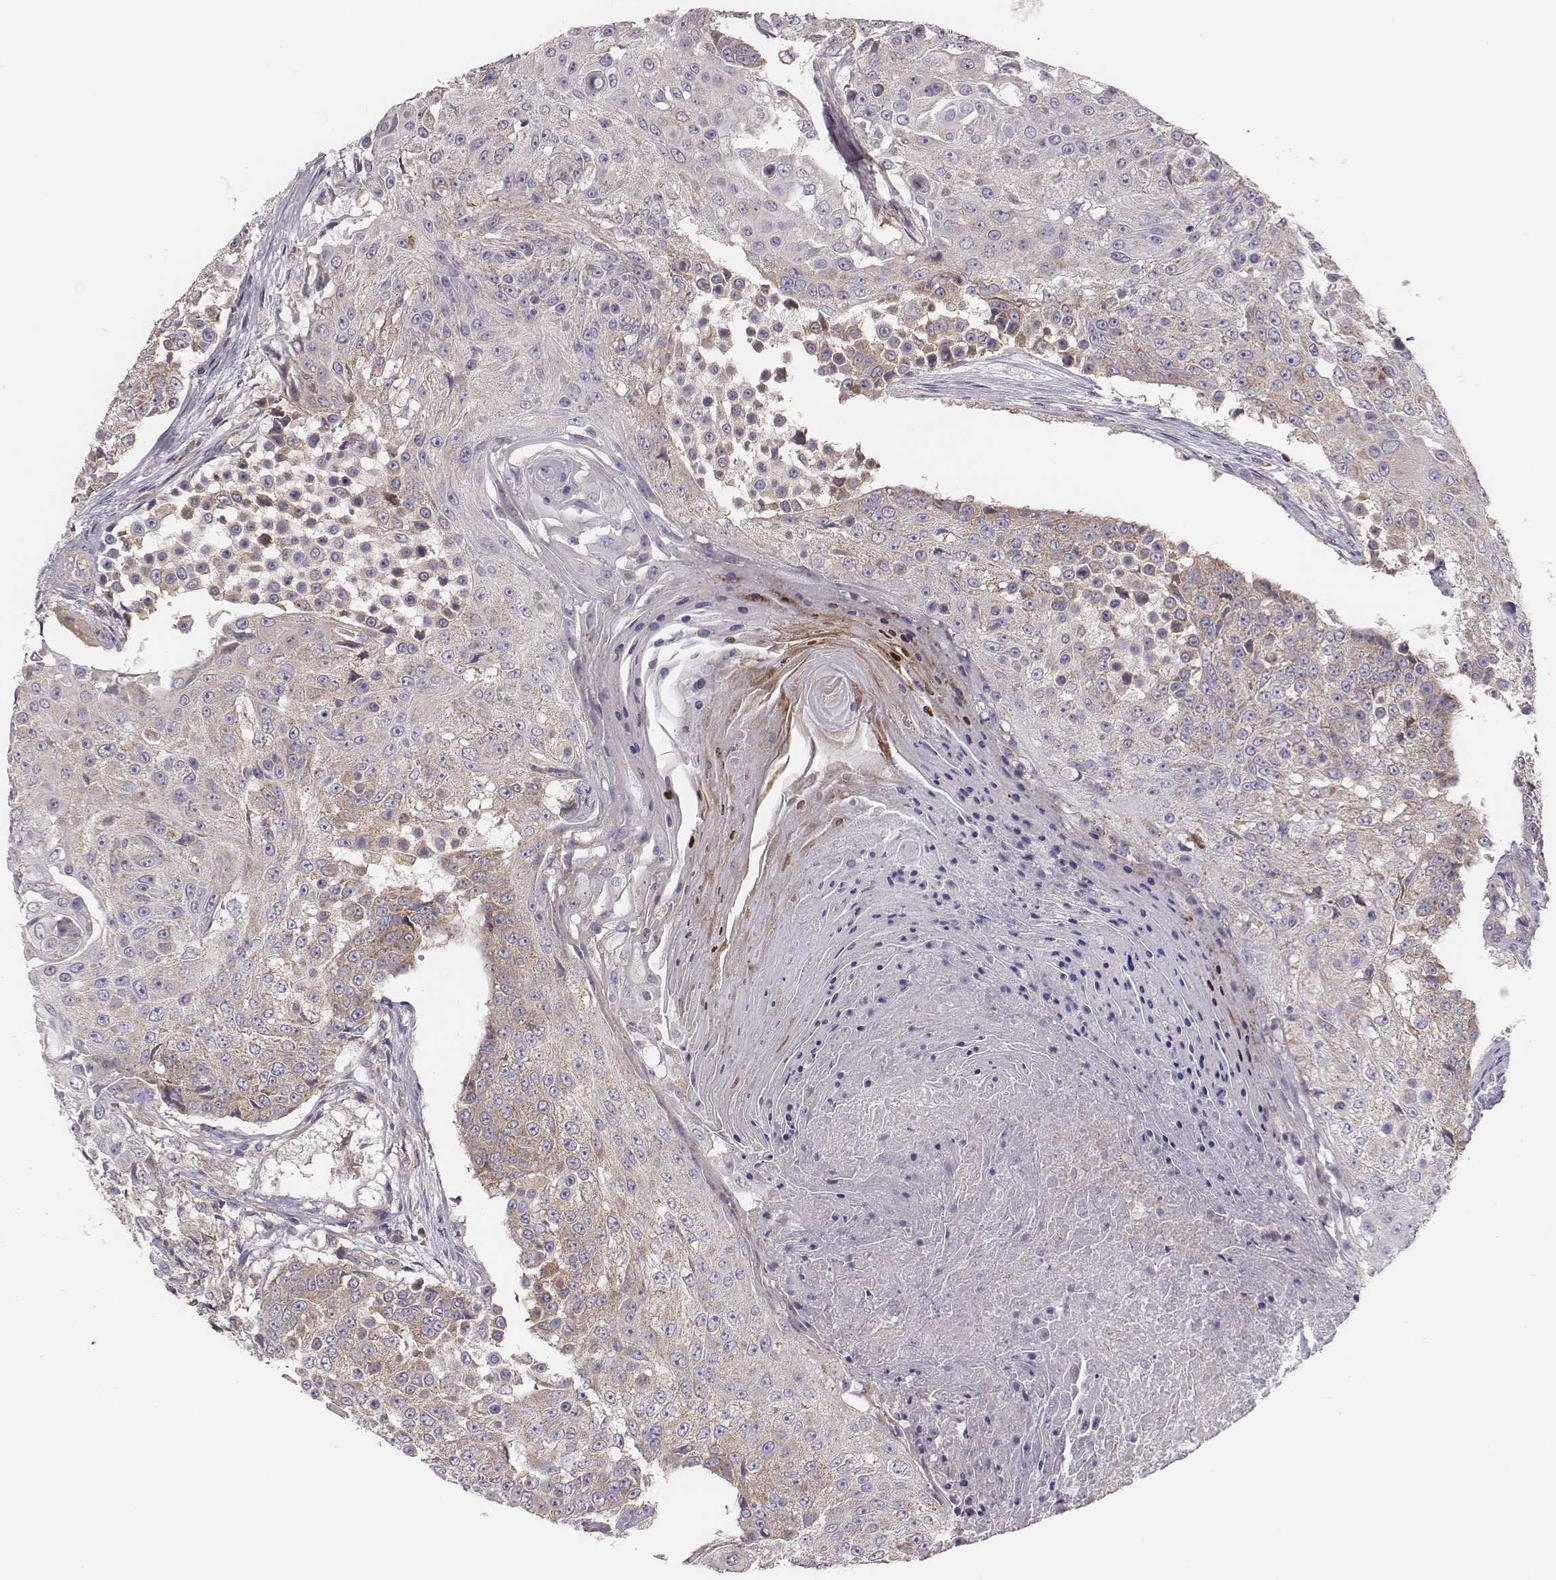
{"staining": {"intensity": "weak", "quantity": "<25%", "location": "cytoplasmic/membranous"}, "tissue": "urothelial cancer", "cell_type": "Tumor cells", "image_type": "cancer", "snomed": [{"axis": "morphology", "description": "Urothelial carcinoma, High grade"}, {"axis": "topography", "description": "Urinary bladder"}], "caption": "Immunohistochemistry micrograph of human urothelial carcinoma (high-grade) stained for a protein (brown), which reveals no expression in tumor cells.", "gene": "CAD", "patient": {"sex": "female", "age": 63}}